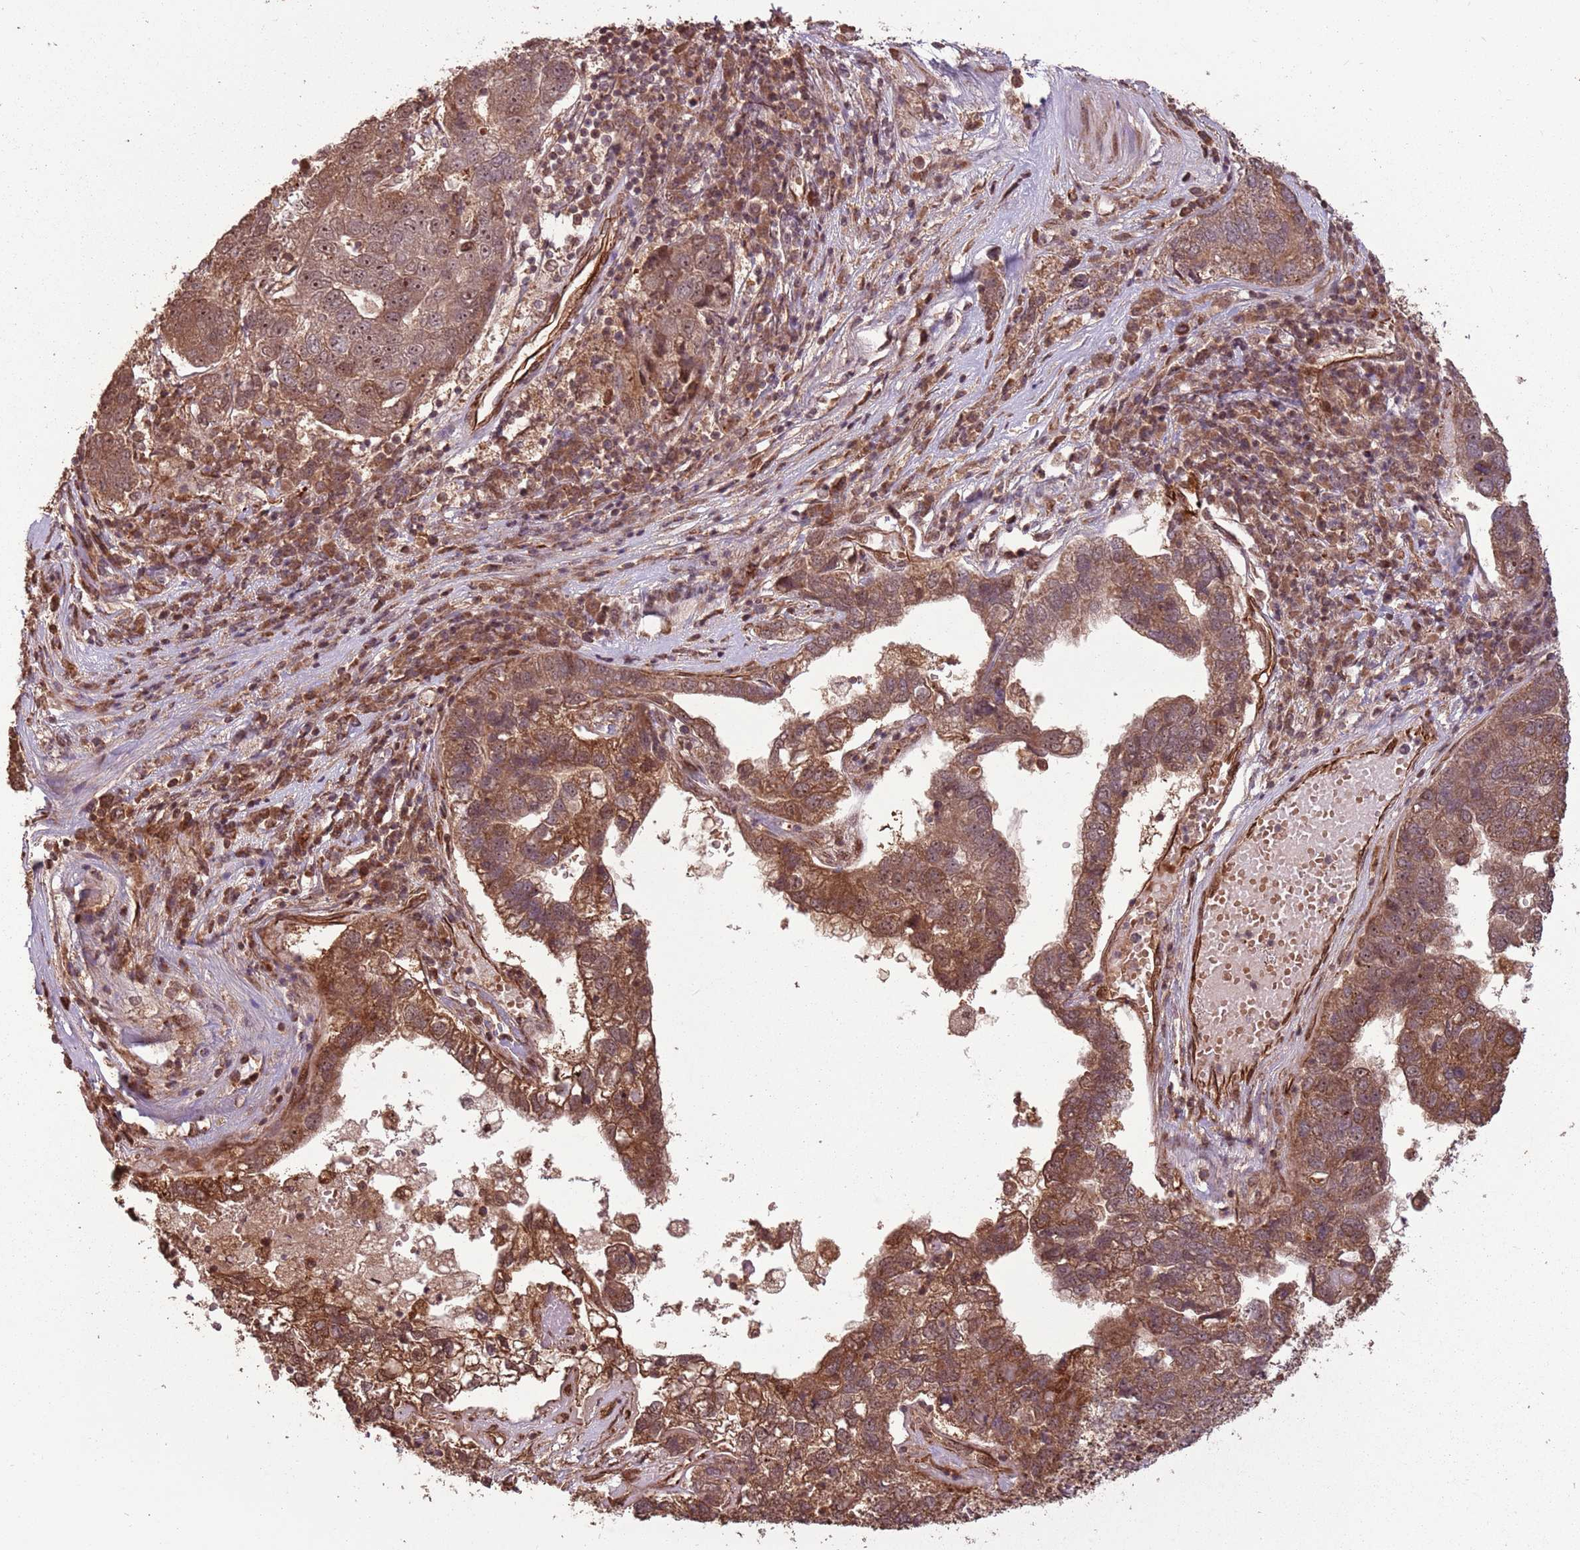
{"staining": {"intensity": "moderate", "quantity": ">75%", "location": "cytoplasmic/membranous,nuclear"}, "tissue": "pancreatic cancer", "cell_type": "Tumor cells", "image_type": "cancer", "snomed": [{"axis": "morphology", "description": "Adenocarcinoma, NOS"}, {"axis": "topography", "description": "Pancreas"}], "caption": "Human pancreatic cancer stained for a protein (brown) reveals moderate cytoplasmic/membranous and nuclear positive positivity in approximately >75% of tumor cells.", "gene": "ADAMTS3", "patient": {"sex": "female", "age": 61}}